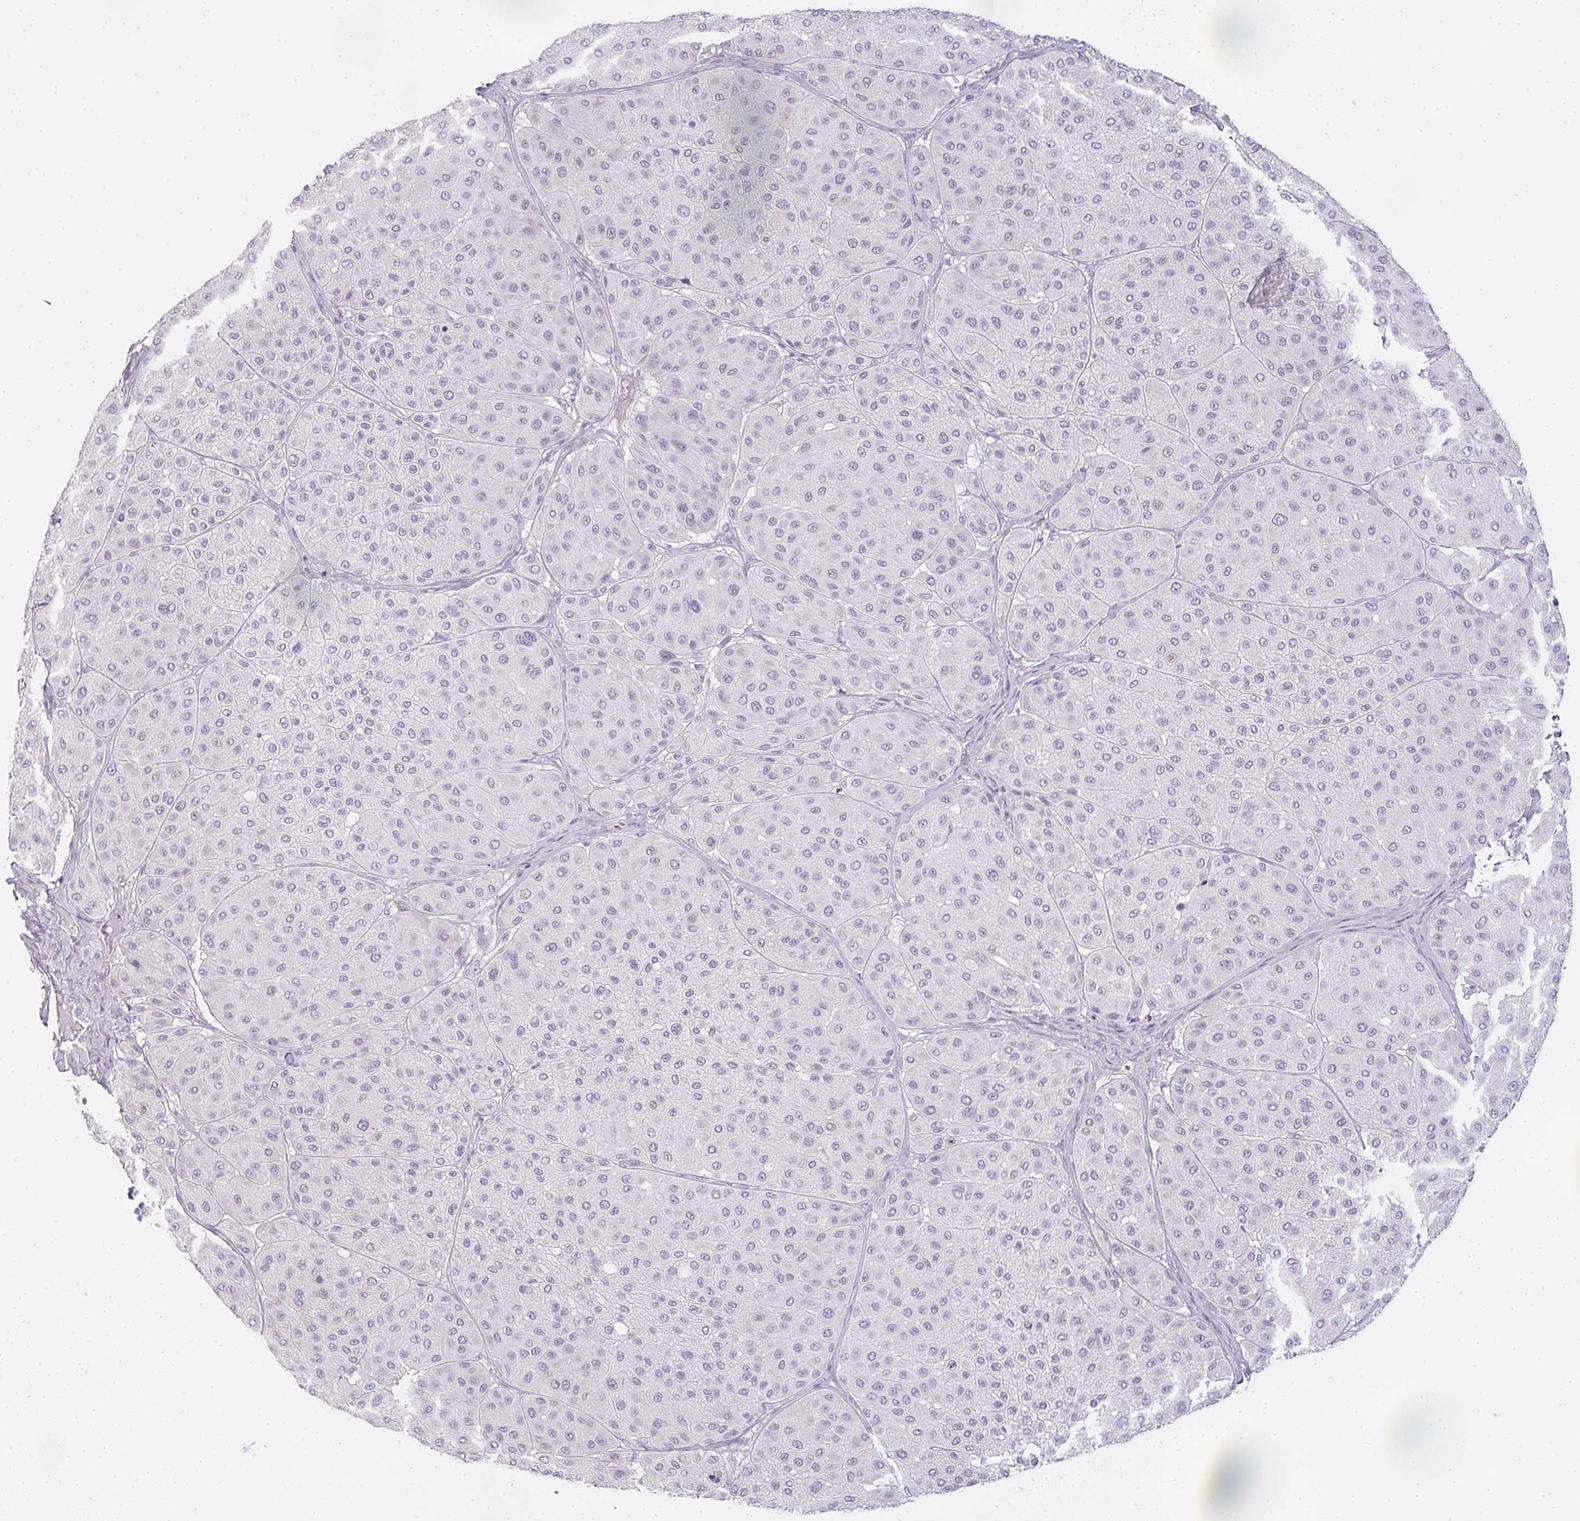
{"staining": {"intensity": "negative", "quantity": "none", "location": "none"}, "tissue": "melanoma", "cell_type": "Tumor cells", "image_type": "cancer", "snomed": [{"axis": "morphology", "description": "Malignant melanoma, Metastatic site"}, {"axis": "topography", "description": "Smooth muscle"}], "caption": "DAB (3,3'-diaminobenzidine) immunohistochemical staining of human melanoma shows no significant staining in tumor cells.", "gene": "SIRPB2", "patient": {"sex": "male", "age": 41}}